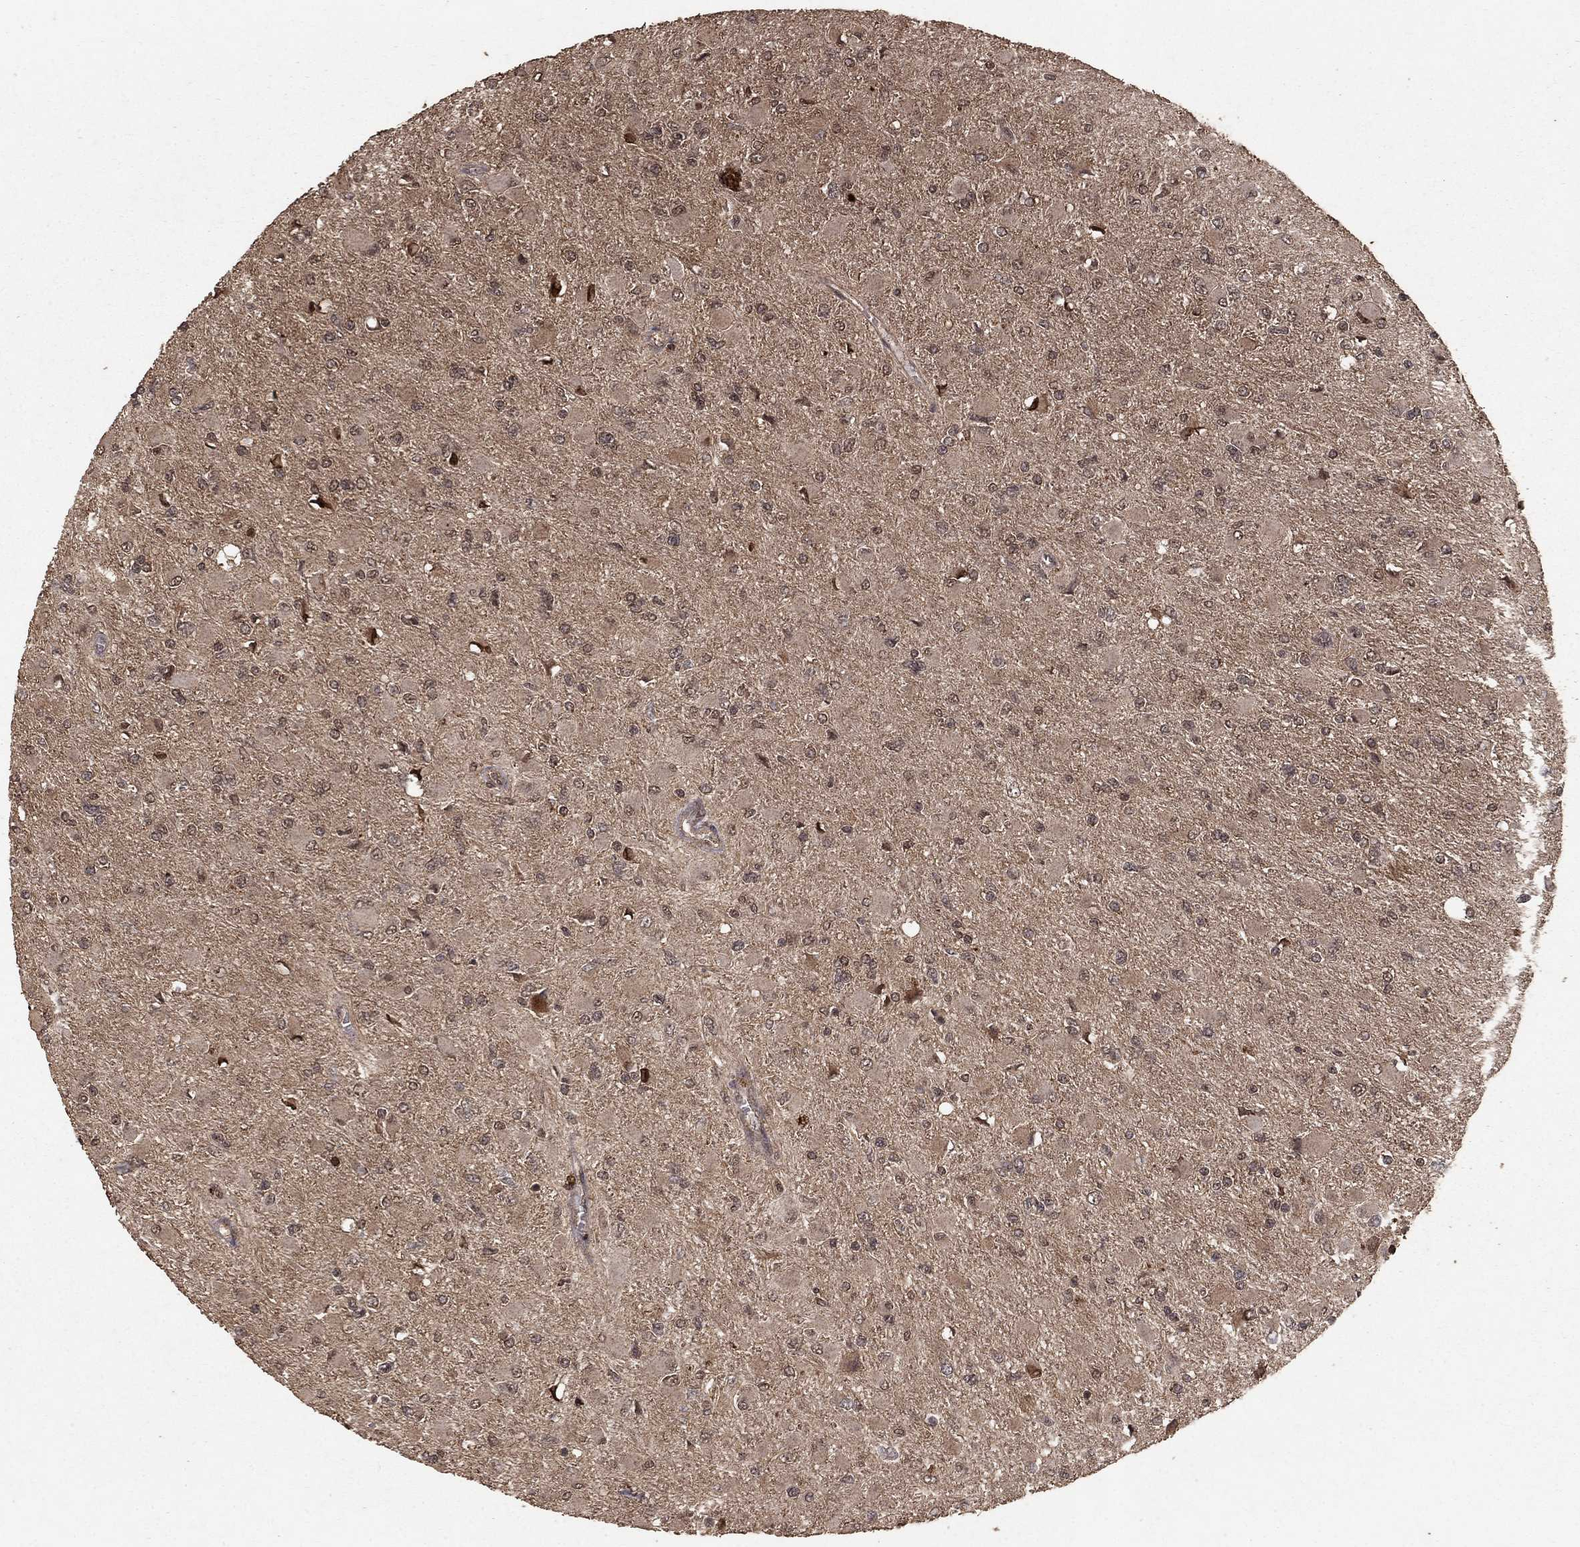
{"staining": {"intensity": "negative", "quantity": "none", "location": "none"}, "tissue": "glioma", "cell_type": "Tumor cells", "image_type": "cancer", "snomed": [{"axis": "morphology", "description": "Glioma, malignant, High grade"}, {"axis": "topography", "description": "Cerebral cortex"}], "caption": "DAB immunohistochemical staining of human glioma shows no significant expression in tumor cells.", "gene": "PRDM1", "patient": {"sex": "female", "age": 36}}